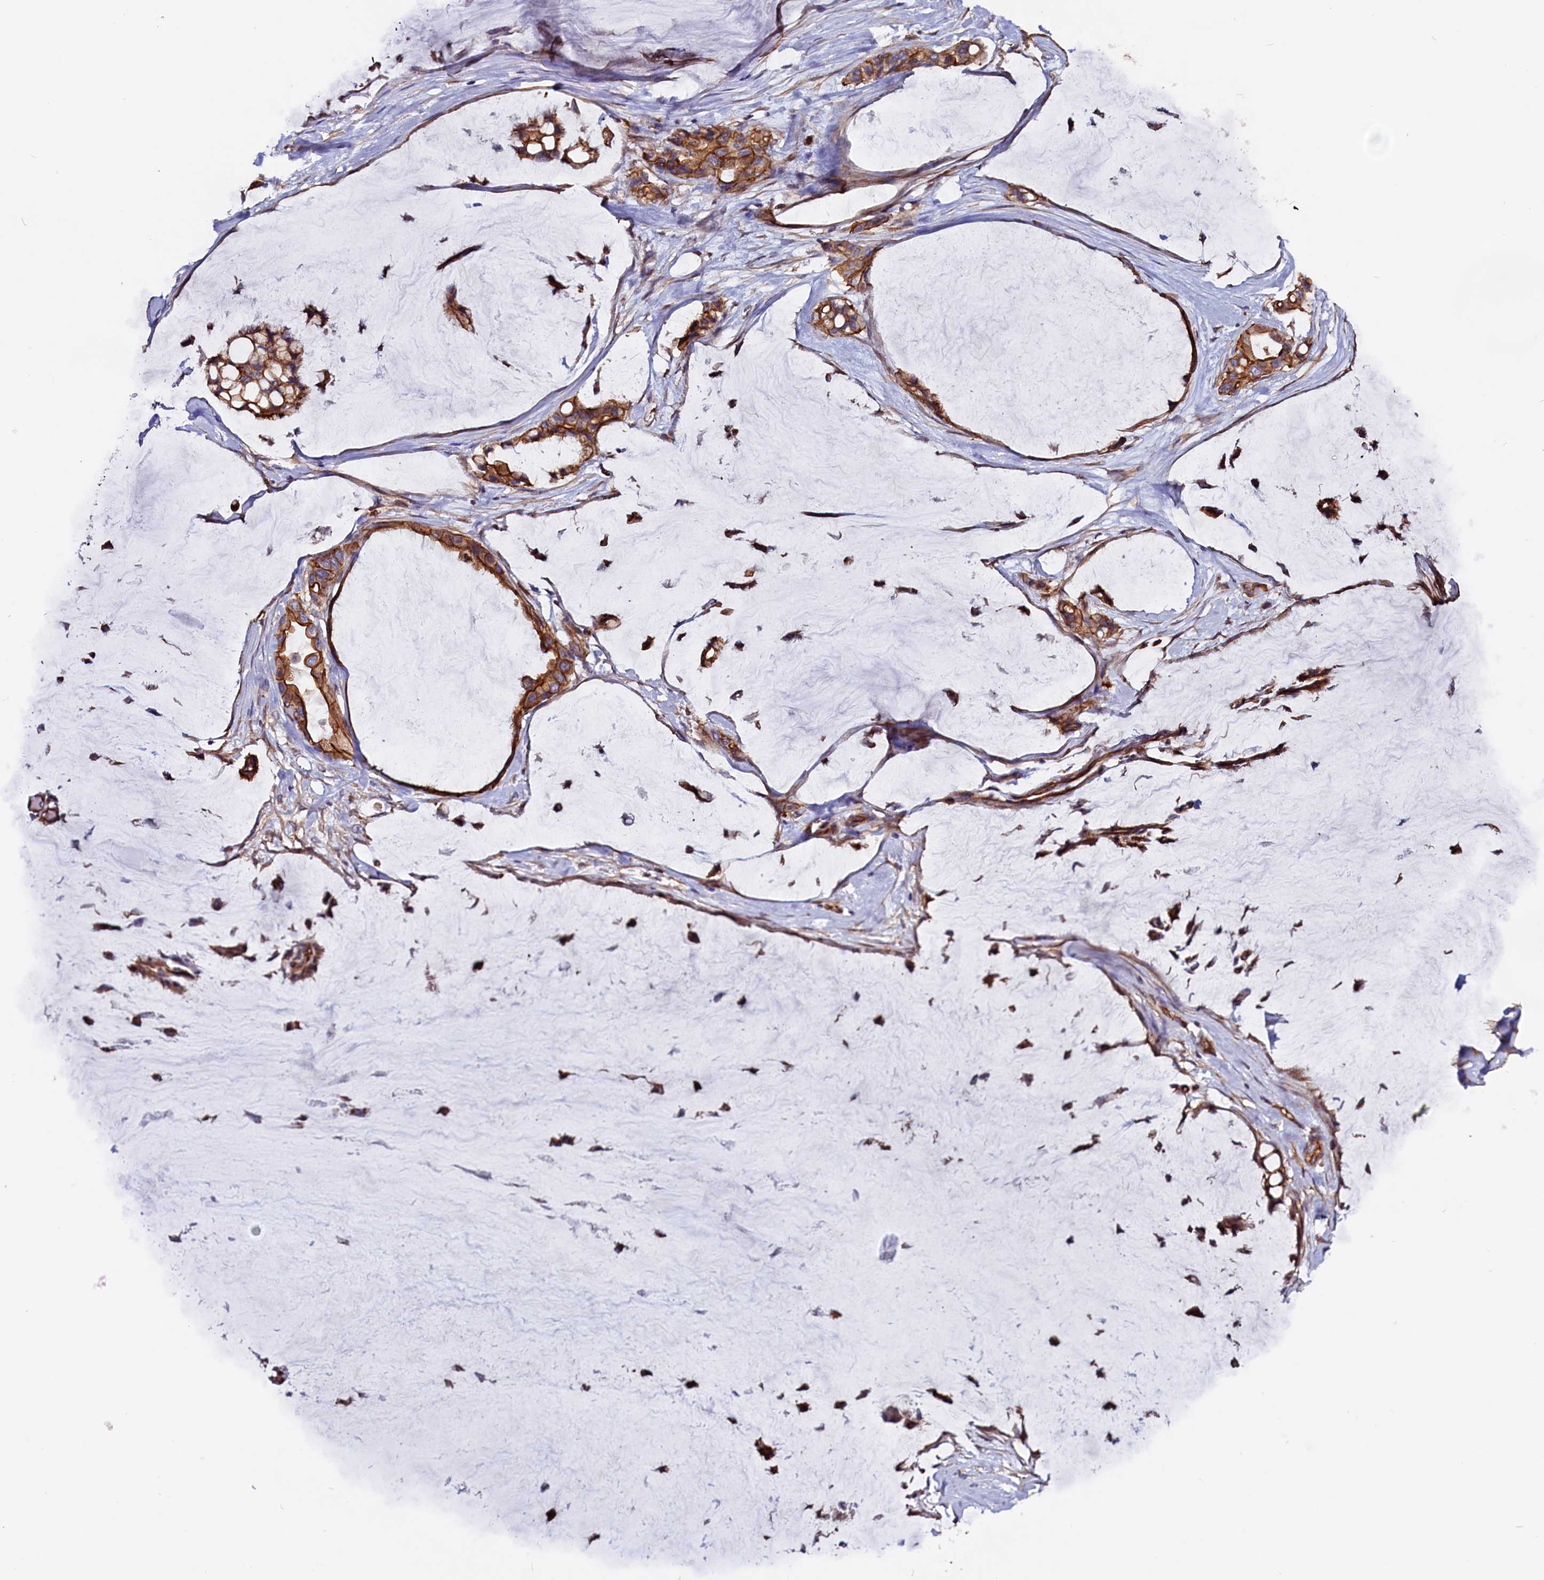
{"staining": {"intensity": "moderate", "quantity": ">75%", "location": "cytoplasmic/membranous"}, "tissue": "ovarian cancer", "cell_type": "Tumor cells", "image_type": "cancer", "snomed": [{"axis": "morphology", "description": "Cystadenocarcinoma, mucinous, NOS"}, {"axis": "topography", "description": "Ovary"}], "caption": "Immunohistochemistry of ovarian cancer shows medium levels of moderate cytoplasmic/membranous staining in about >75% of tumor cells.", "gene": "ZNF749", "patient": {"sex": "female", "age": 39}}